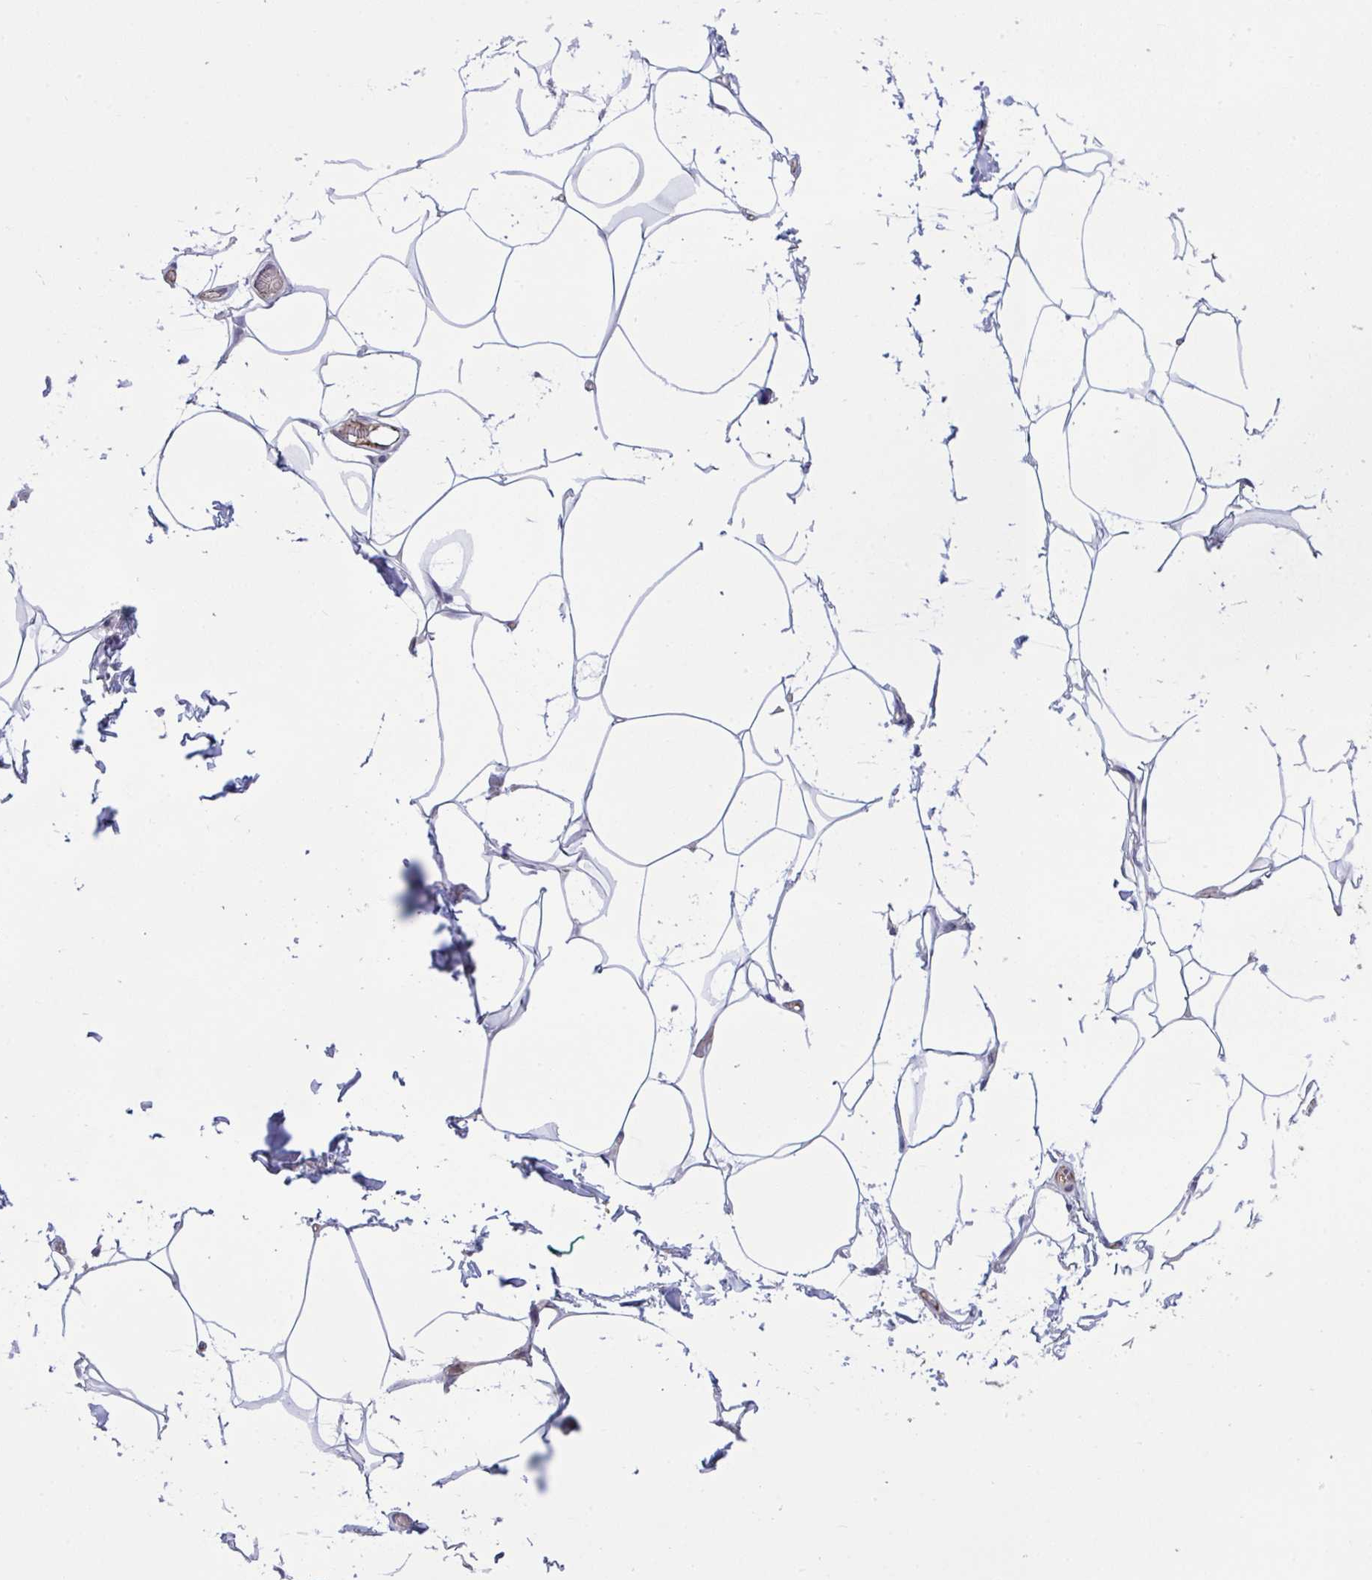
{"staining": {"intensity": "negative", "quantity": "none", "location": "none"}, "tissue": "adipose tissue", "cell_type": "Adipocytes", "image_type": "normal", "snomed": [{"axis": "morphology", "description": "Normal tissue, NOS"}, {"axis": "topography", "description": "Skin"}, {"axis": "topography", "description": "Peripheral nerve tissue"}], "caption": "This micrograph is of benign adipose tissue stained with immunohistochemistry to label a protein in brown with the nuclei are counter-stained blue. There is no staining in adipocytes.", "gene": "CD101", "patient": {"sex": "female", "age": 45}}